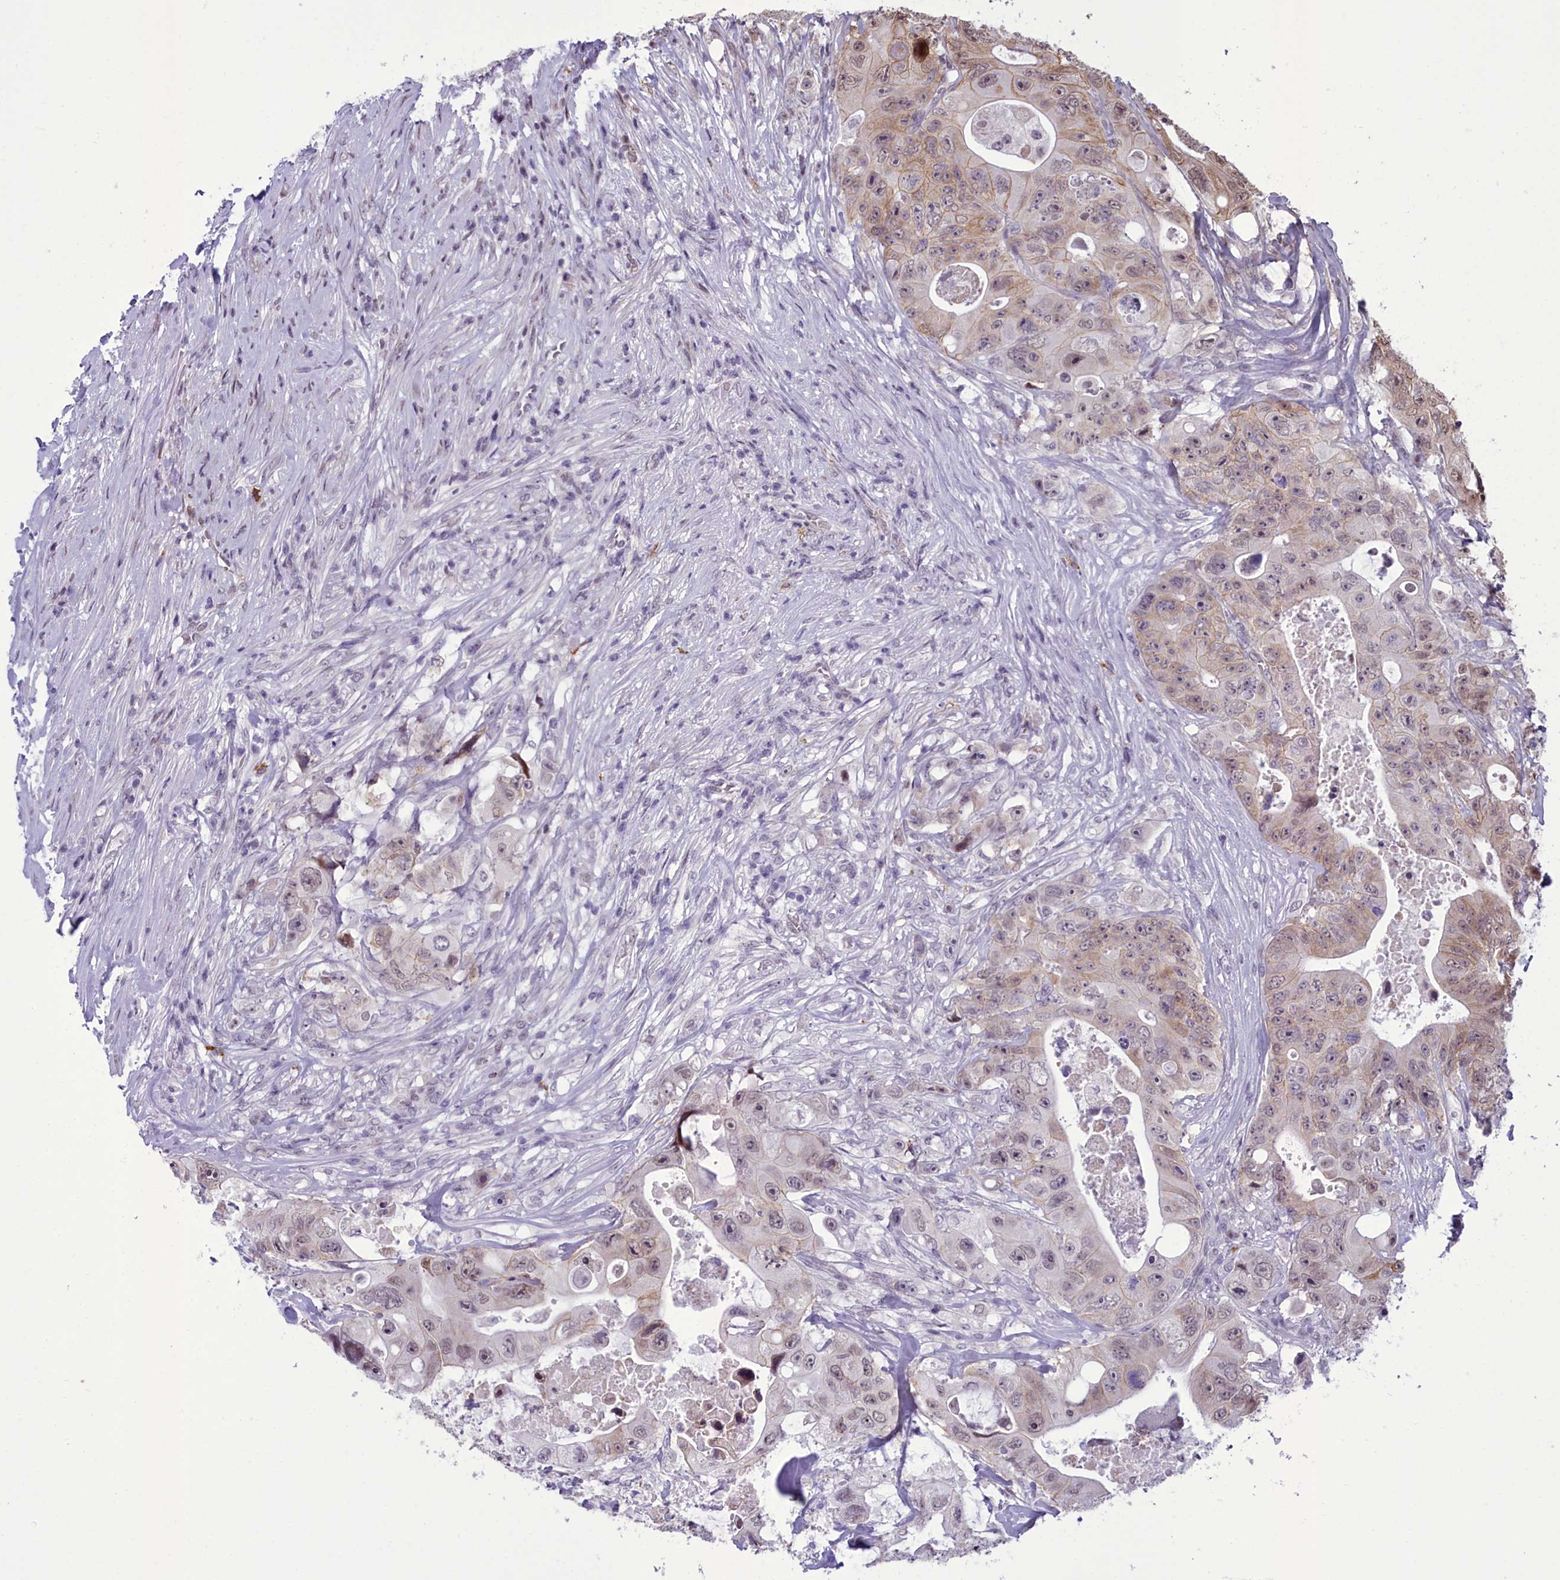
{"staining": {"intensity": "weak", "quantity": "25%-75%", "location": "cytoplasmic/membranous,nuclear"}, "tissue": "colorectal cancer", "cell_type": "Tumor cells", "image_type": "cancer", "snomed": [{"axis": "morphology", "description": "Adenocarcinoma, NOS"}, {"axis": "topography", "description": "Colon"}], "caption": "About 25%-75% of tumor cells in human colorectal cancer exhibit weak cytoplasmic/membranous and nuclear protein staining as visualized by brown immunohistochemical staining.", "gene": "CEACAM19", "patient": {"sex": "female", "age": 46}}